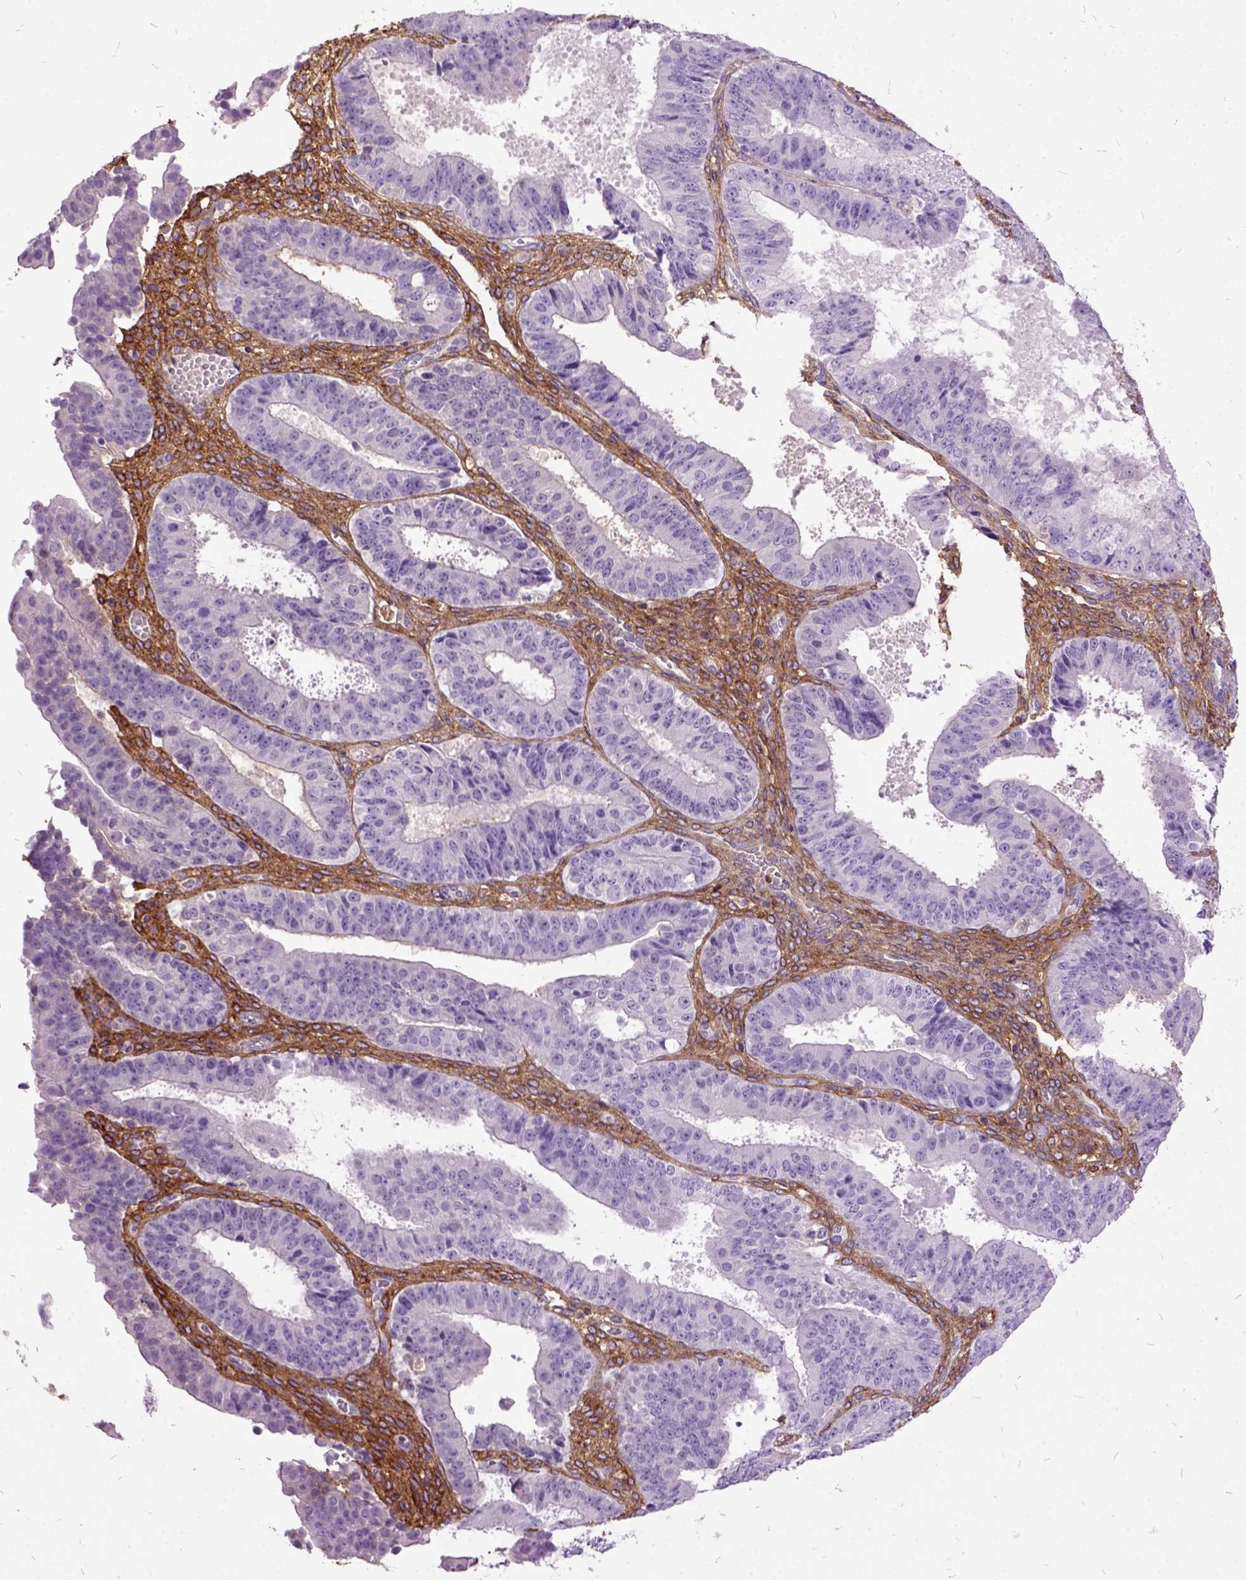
{"staining": {"intensity": "negative", "quantity": "none", "location": "none"}, "tissue": "ovarian cancer", "cell_type": "Tumor cells", "image_type": "cancer", "snomed": [{"axis": "morphology", "description": "Carcinoma, endometroid"}, {"axis": "topography", "description": "Ovary"}], "caption": "Ovarian cancer was stained to show a protein in brown. There is no significant expression in tumor cells.", "gene": "MME", "patient": {"sex": "female", "age": 42}}